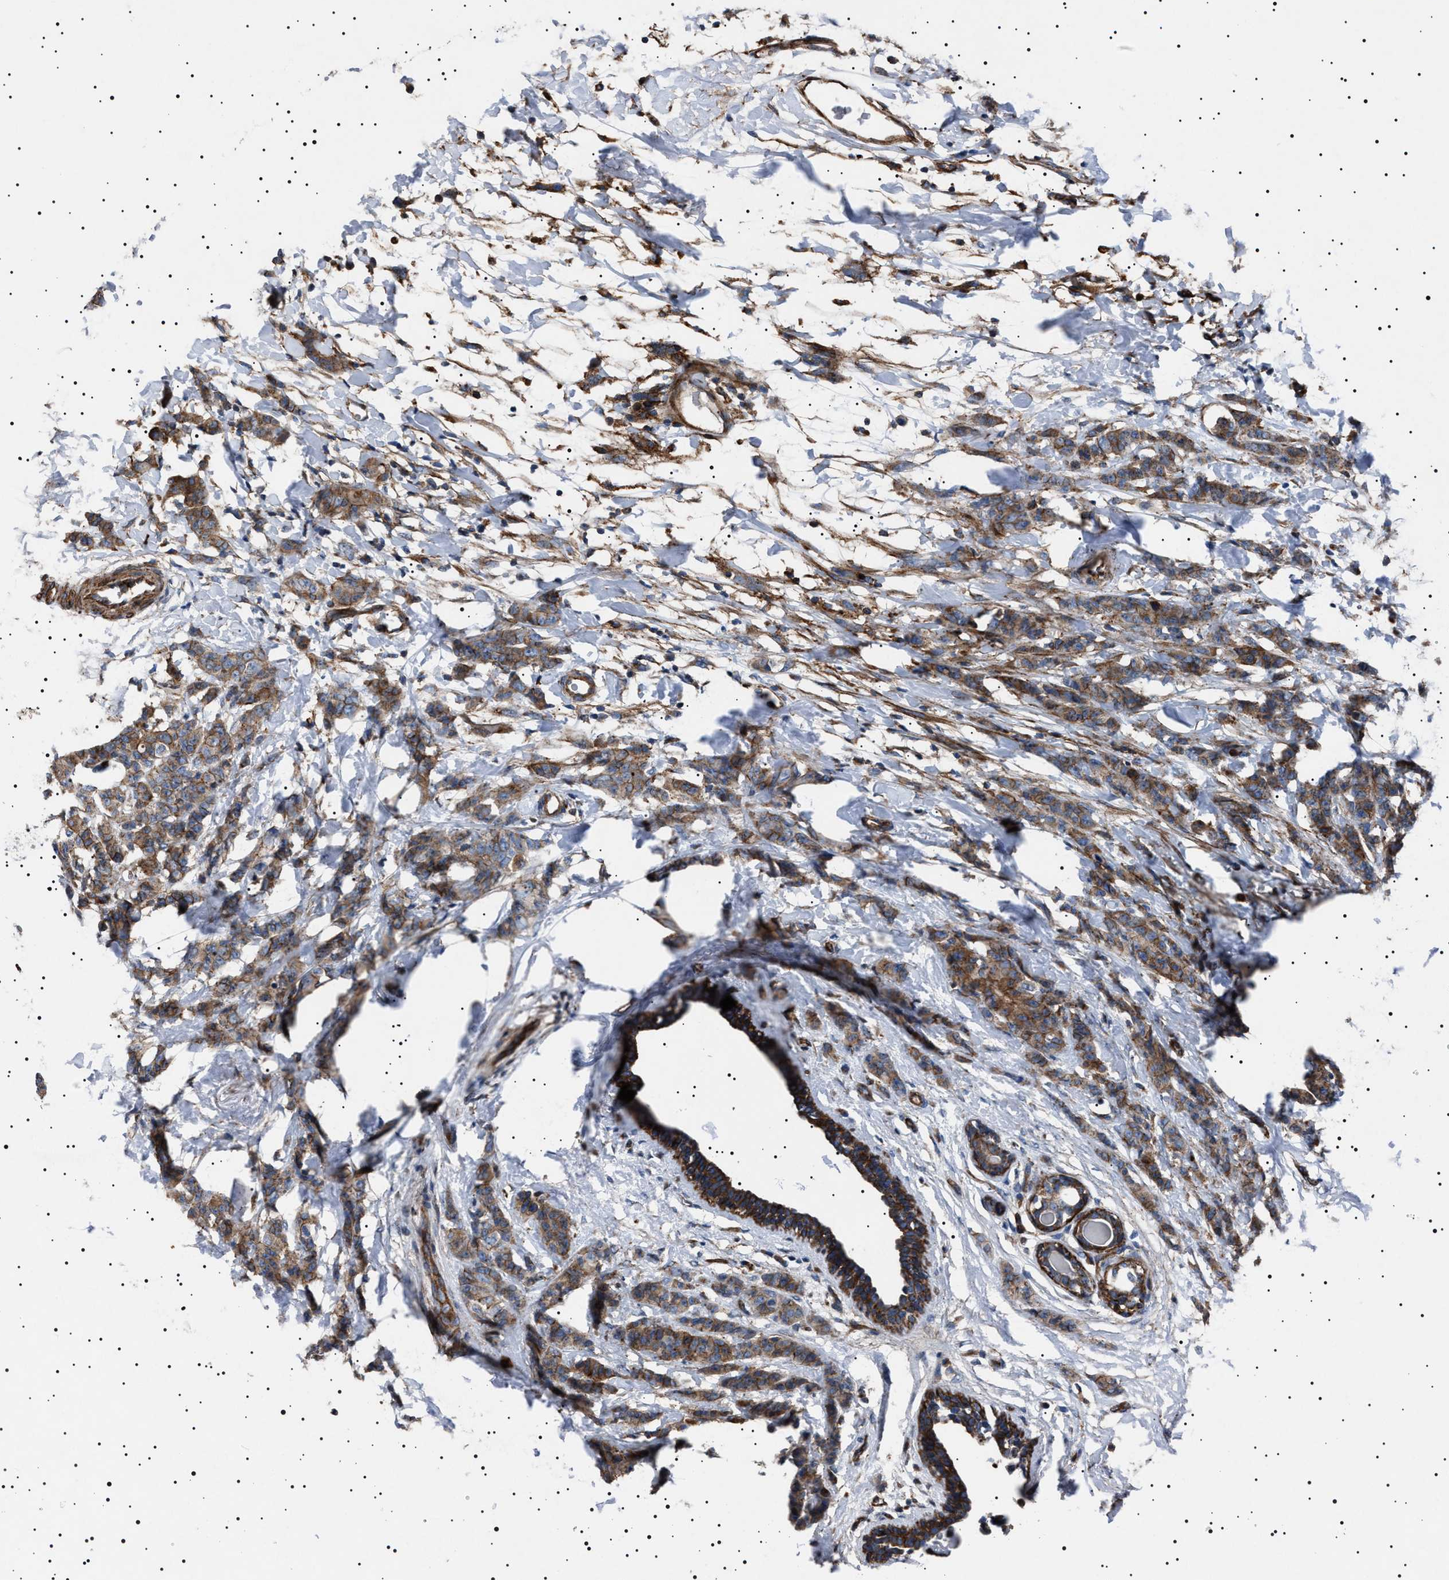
{"staining": {"intensity": "moderate", "quantity": ">75%", "location": "cytoplasmic/membranous"}, "tissue": "breast cancer", "cell_type": "Tumor cells", "image_type": "cancer", "snomed": [{"axis": "morphology", "description": "Normal tissue, NOS"}, {"axis": "morphology", "description": "Duct carcinoma"}, {"axis": "topography", "description": "Breast"}], "caption": "DAB immunohistochemical staining of intraductal carcinoma (breast) shows moderate cytoplasmic/membranous protein staining in approximately >75% of tumor cells.", "gene": "NEU1", "patient": {"sex": "female", "age": 40}}